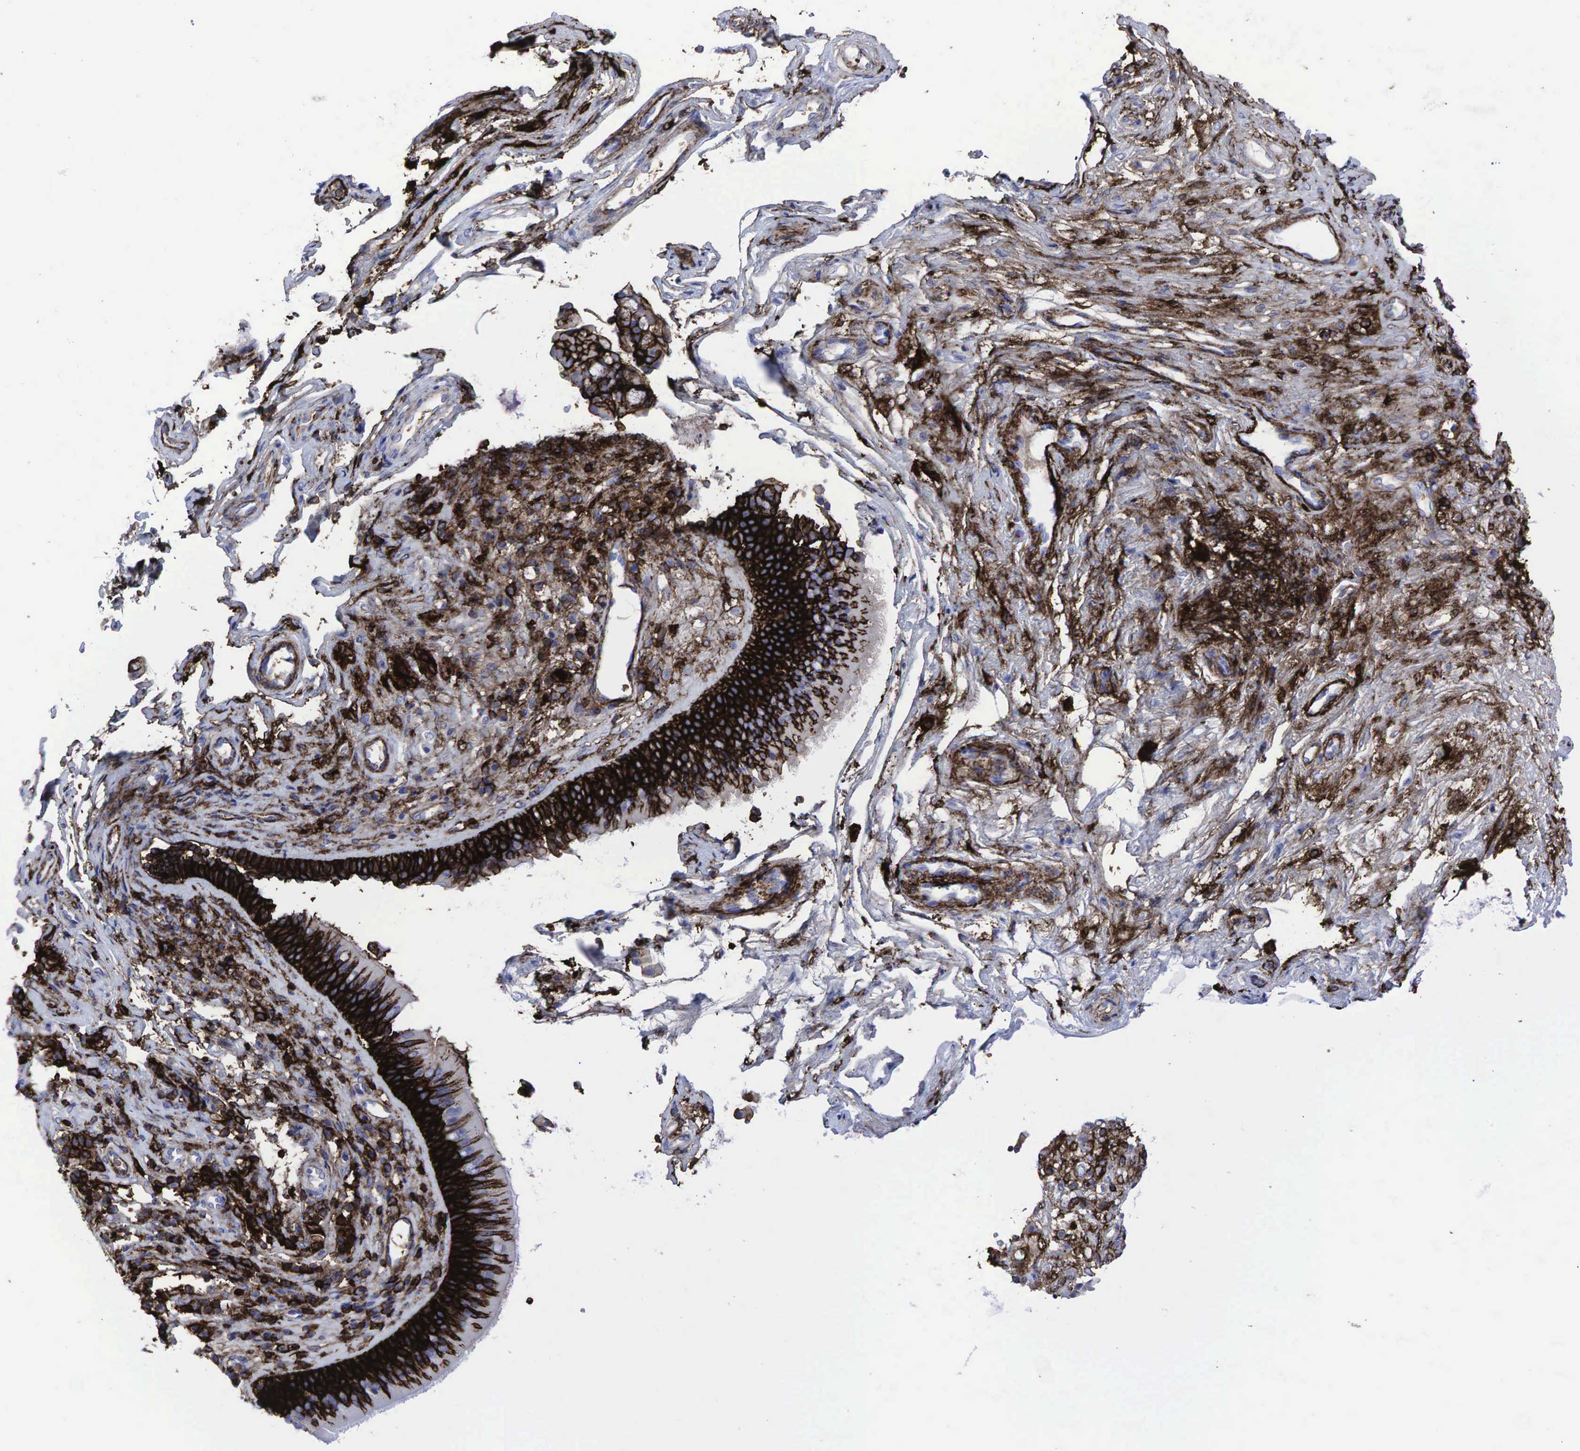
{"staining": {"intensity": "strong", "quantity": "25%-75%", "location": "cytoplasmic/membranous"}, "tissue": "nasopharynx", "cell_type": "Respiratory epithelial cells", "image_type": "normal", "snomed": [{"axis": "morphology", "description": "Normal tissue, NOS"}, {"axis": "topography", "description": "Nasopharynx"}], "caption": "Immunohistochemical staining of unremarkable human nasopharynx displays high levels of strong cytoplasmic/membranous staining in about 25%-75% of respiratory epithelial cells.", "gene": "CD44", "patient": {"sex": "male", "age": 63}}